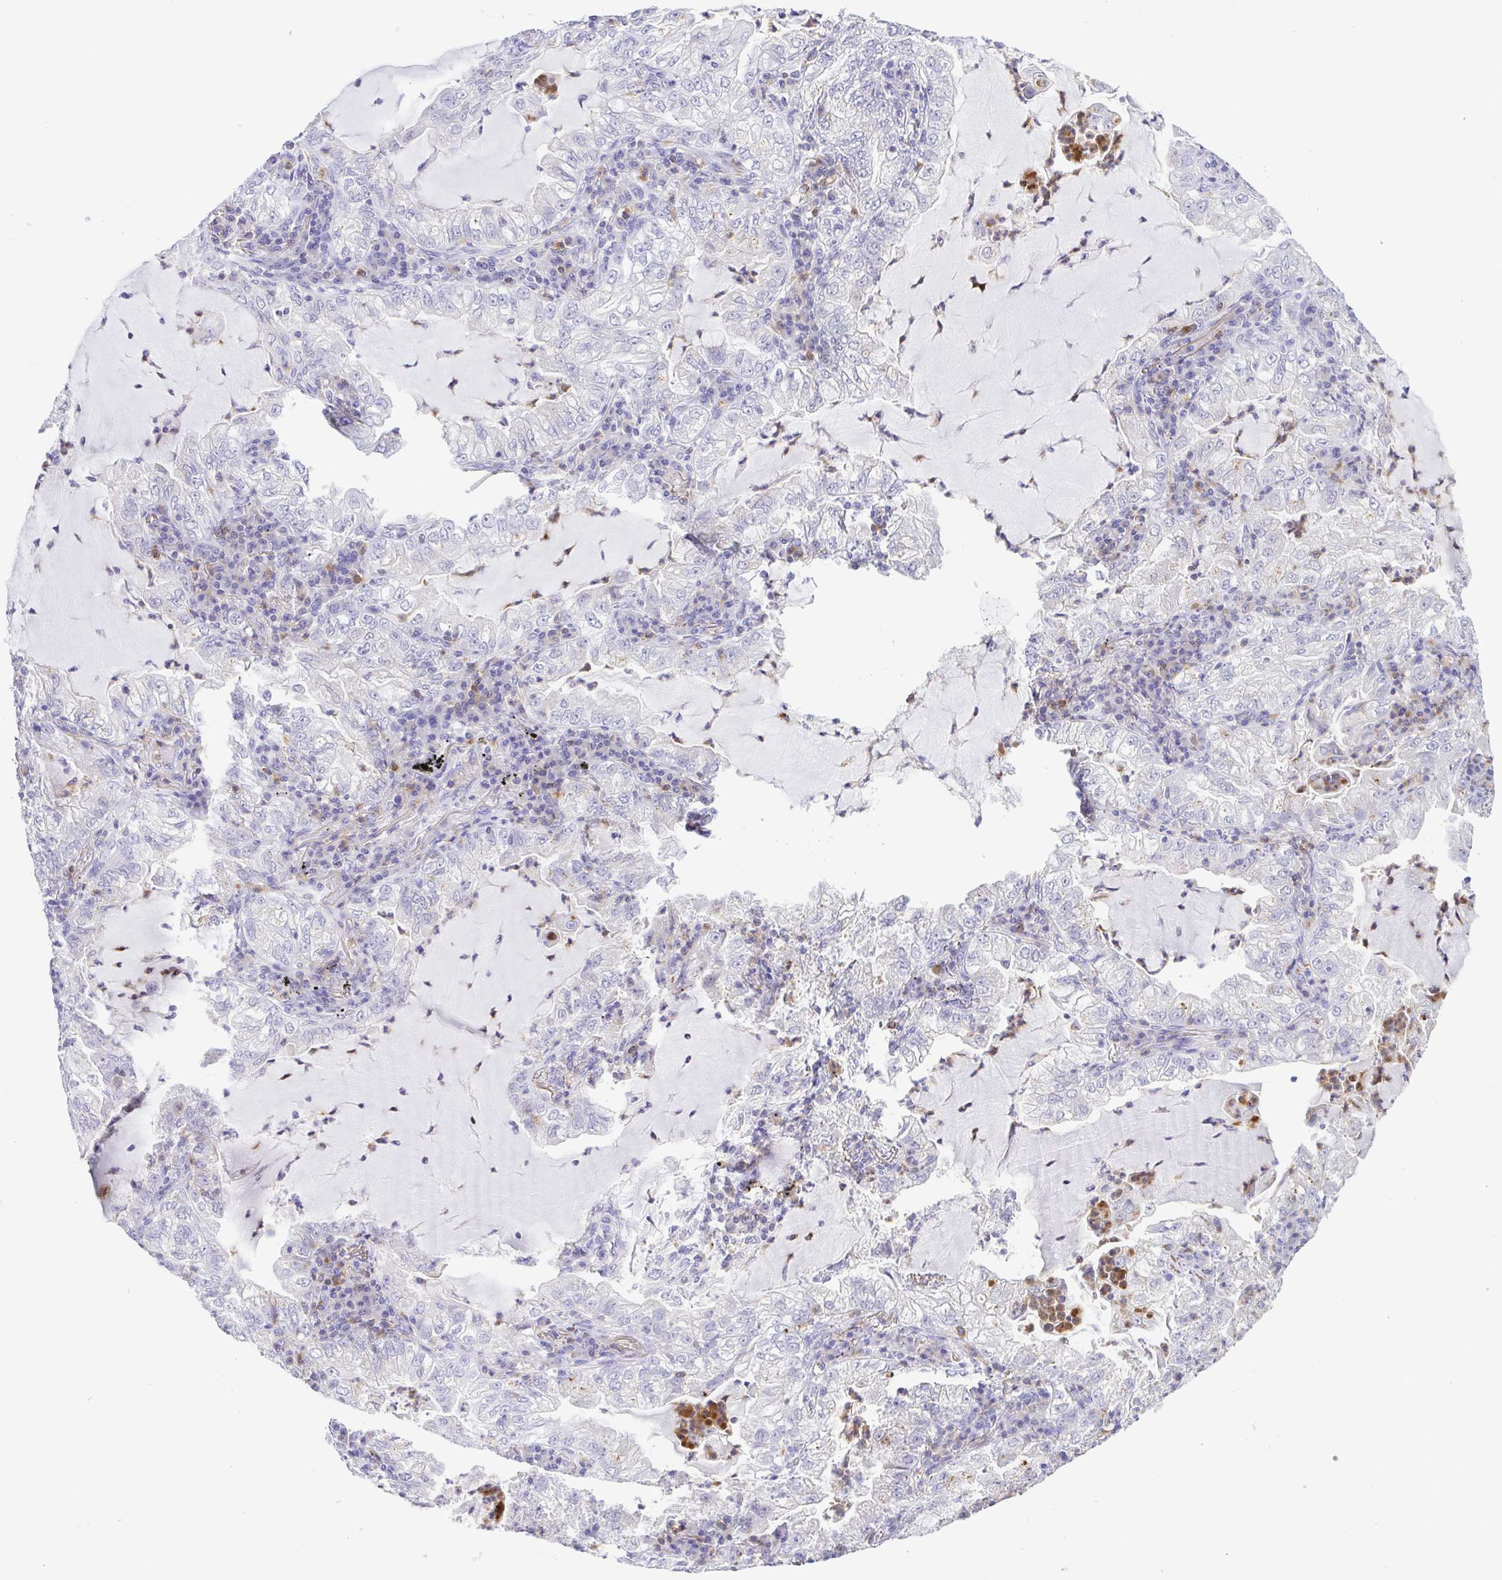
{"staining": {"intensity": "negative", "quantity": "none", "location": "none"}, "tissue": "lung cancer", "cell_type": "Tumor cells", "image_type": "cancer", "snomed": [{"axis": "morphology", "description": "Adenocarcinoma, NOS"}, {"axis": "topography", "description": "Lung"}], "caption": "The histopathology image displays no significant positivity in tumor cells of adenocarcinoma (lung). (IHC, brightfield microscopy, high magnification).", "gene": "PGLYRP1", "patient": {"sex": "female", "age": 73}}